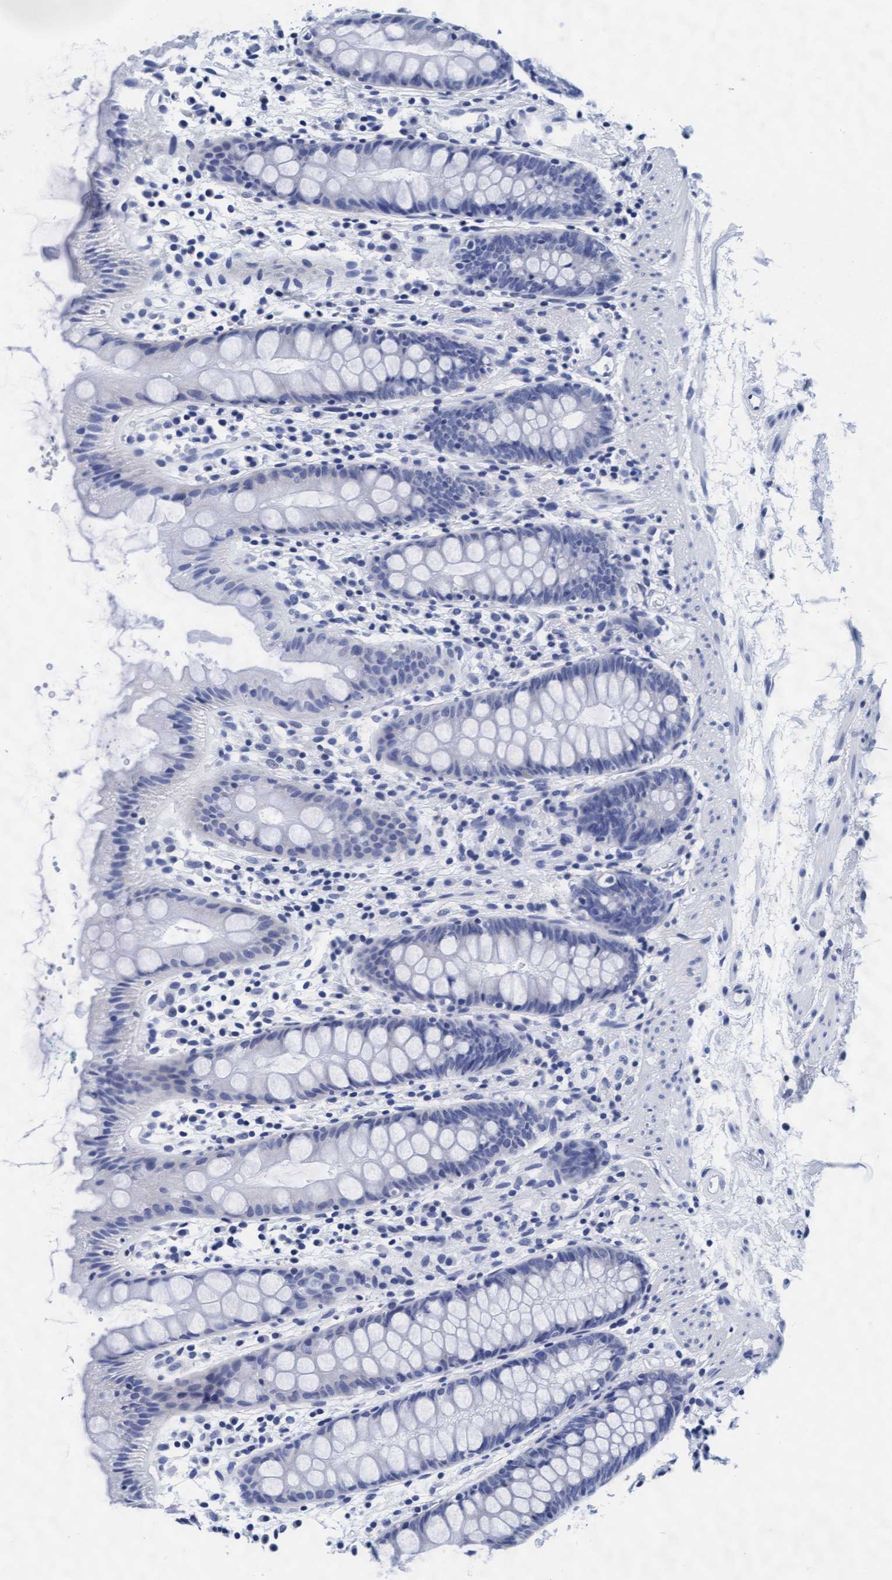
{"staining": {"intensity": "negative", "quantity": "none", "location": "none"}, "tissue": "rectum", "cell_type": "Glandular cells", "image_type": "normal", "snomed": [{"axis": "morphology", "description": "Normal tissue, NOS"}, {"axis": "topography", "description": "Rectum"}], "caption": "DAB immunohistochemical staining of unremarkable human rectum exhibits no significant positivity in glandular cells.", "gene": "ARSG", "patient": {"sex": "female", "age": 65}}